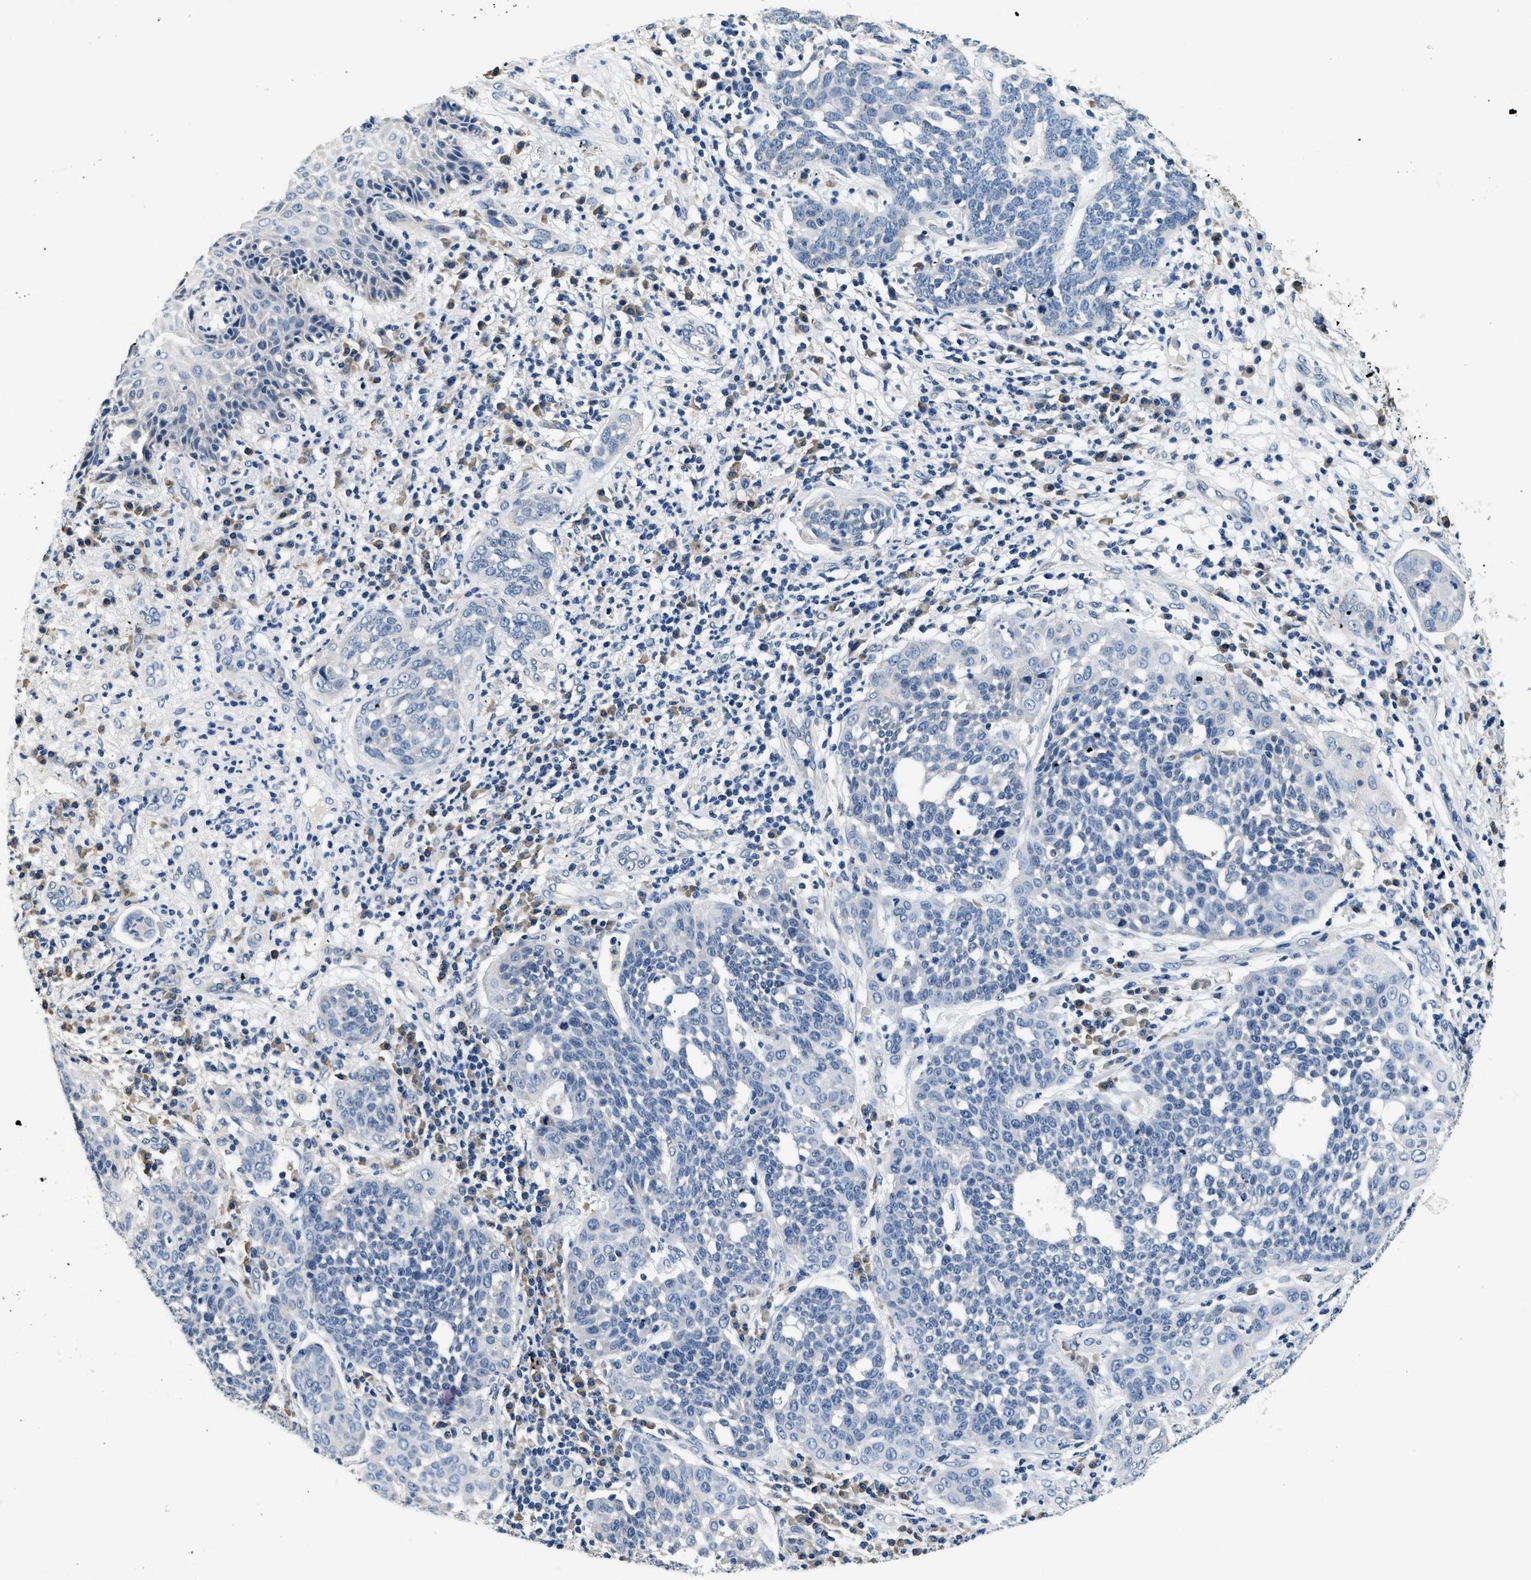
{"staining": {"intensity": "negative", "quantity": "none", "location": "none"}, "tissue": "cervical cancer", "cell_type": "Tumor cells", "image_type": "cancer", "snomed": [{"axis": "morphology", "description": "Squamous cell carcinoma, NOS"}, {"axis": "topography", "description": "Cervix"}], "caption": "Cervical squamous cell carcinoma was stained to show a protein in brown. There is no significant positivity in tumor cells.", "gene": "ALDH3A2", "patient": {"sex": "female", "age": 34}}